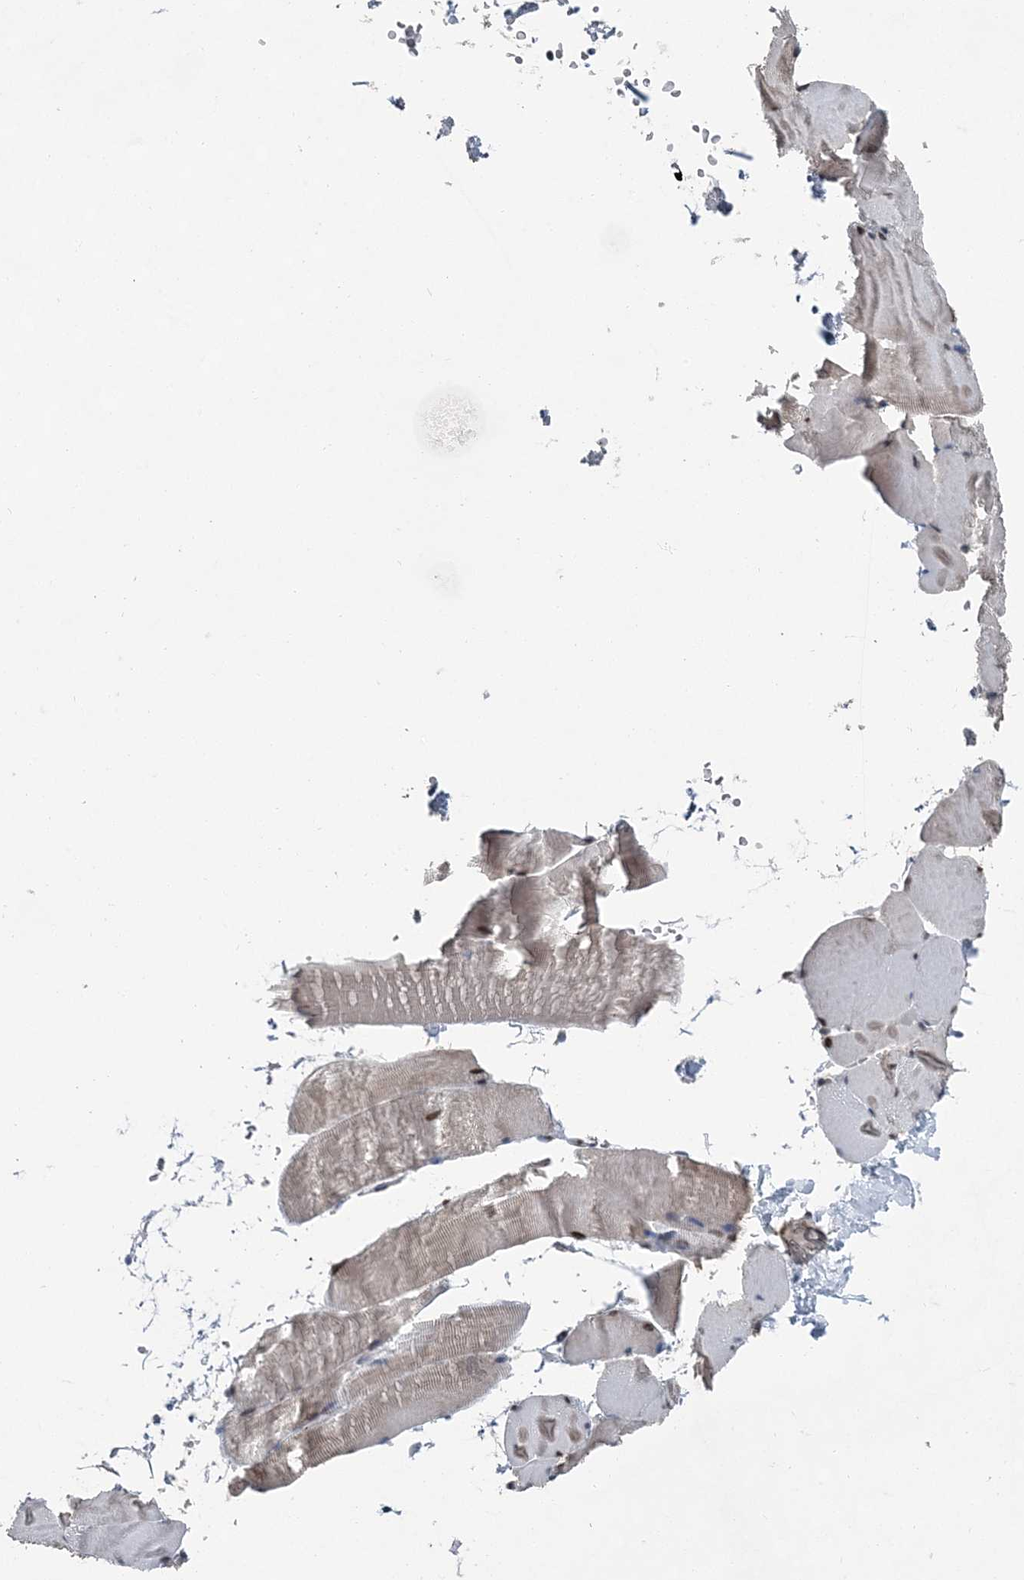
{"staining": {"intensity": "moderate", "quantity": "25%-75%", "location": "cytoplasmic/membranous"}, "tissue": "skeletal muscle", "cell_type": "Myocytes", "image_type": "normal", "snomed": [{"axis": "morphology", "description": "Normal tissue, NOS"}, {"axis": "topography", "description": "Skeletal muscle"}, {"axis": "topography", "description": "Parathyroid gland"}], "caption": "Brown immunohistochemical staining in benign human skeletal muscle displays moderate cytoplasmic/membranous positivity in about 25%-75% of myocytes. The staining was performed using DAB (3,3'-diaminobenzidine) to visualize the protein expression in brown, while the nuclei were stained in blue with hematoxylin (Magnification: 20x).", "gene": "HAT1", "patient": {"sex": "female", "age": 37}}